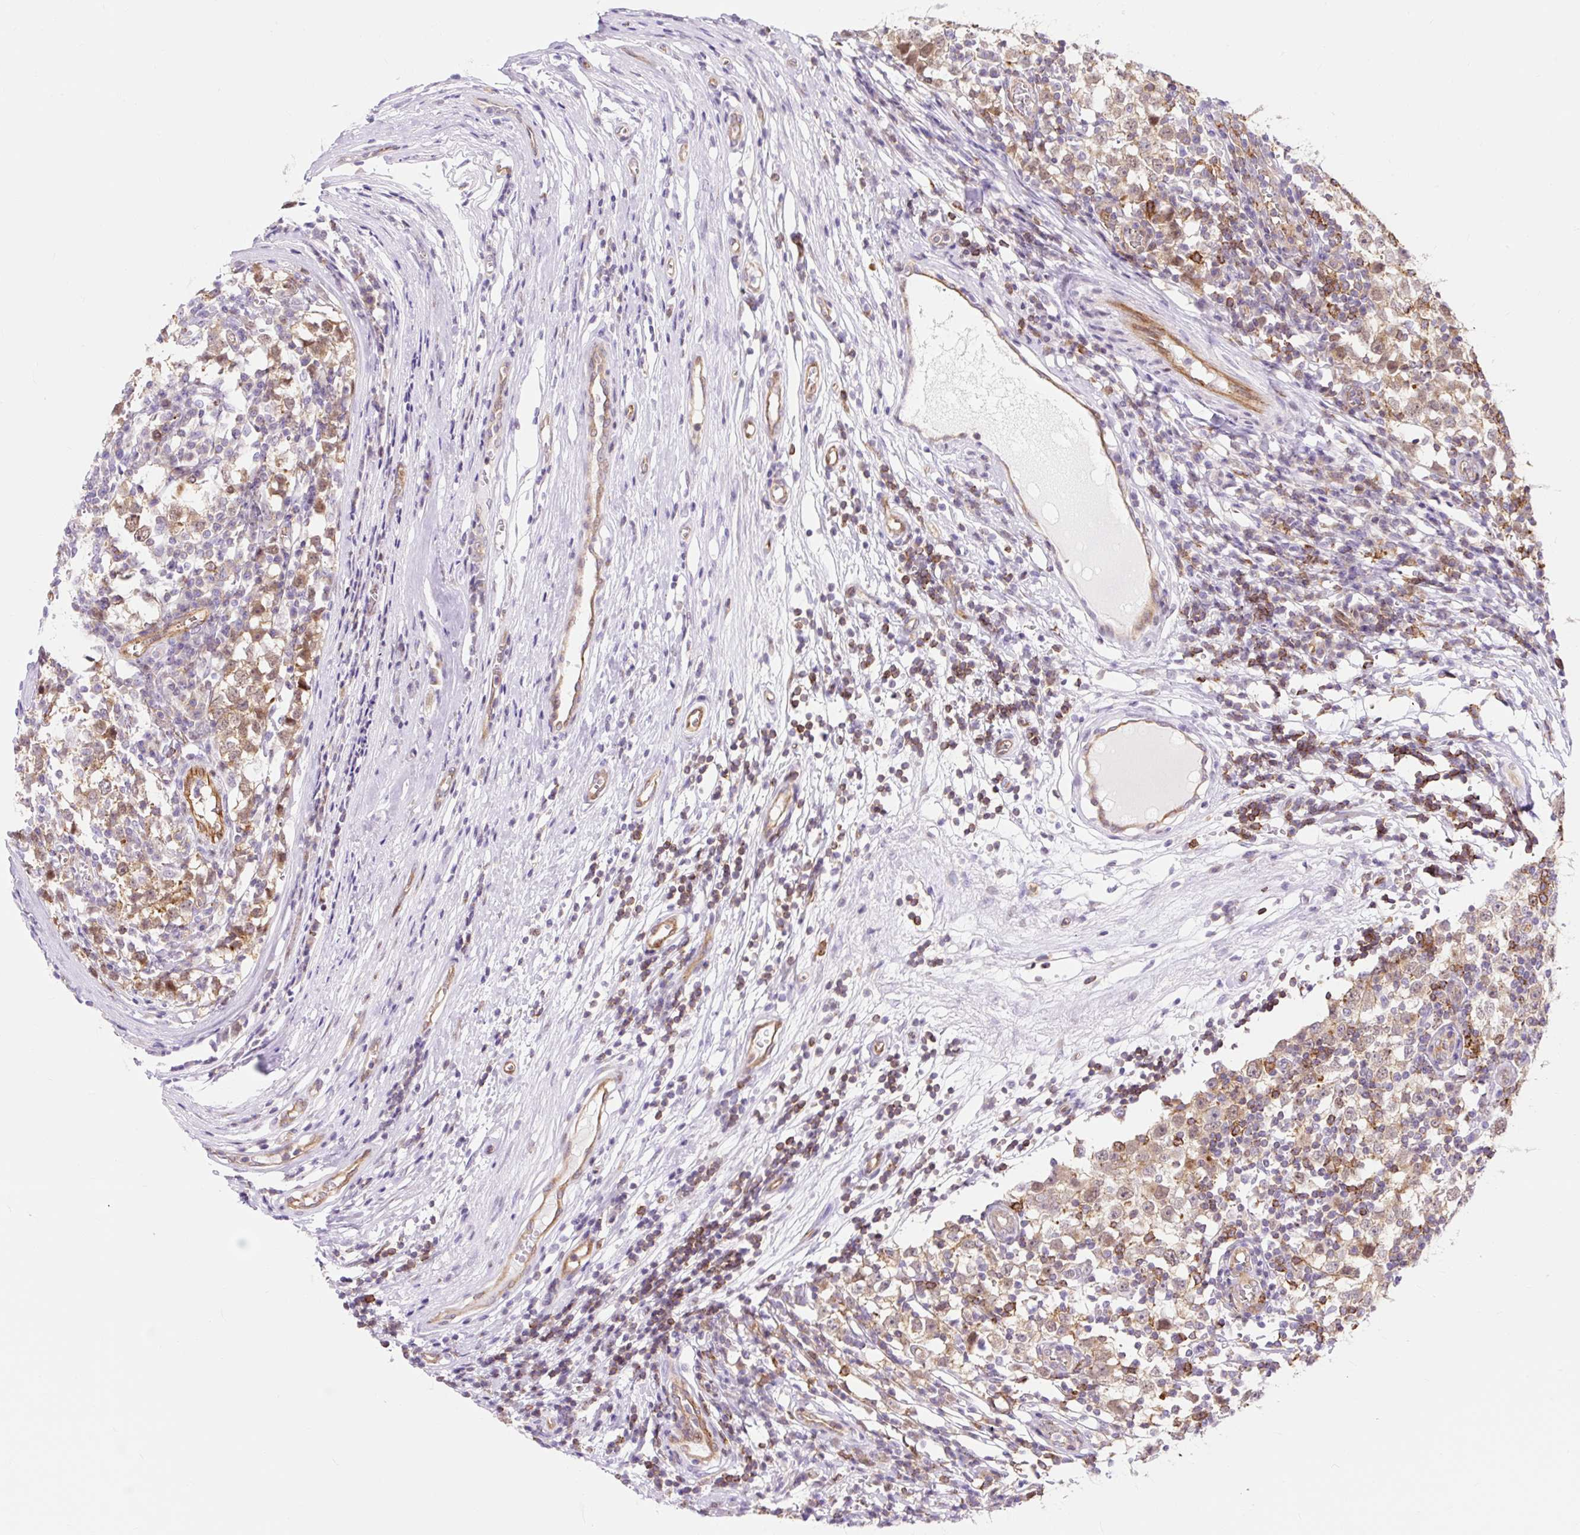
{"staining": {"intensity": "weak", "quantity": ">75%", "location": "cytoplasmic/membranous"}, "tissue": "testis cancer", "cell_type": "Tumor cells", "image_type": "cancer", "snomed": [{"axis": "morphology", "description": "Seminoma, NOS"}, {"axis": "topography", "description": "Testis"}], "caption": "IHC photomicrograph of neoplastic tissue: human testis seminoma stained using immunohistochemistry demonstrates low levels of weak protein expression localized specifically in the cytoplasmic/membranous of tumor cells, appearing as a cytoplasmic/membranous brown color.", "gene": "HIP1R", "patient": {"sex": "male", "age": 65}}